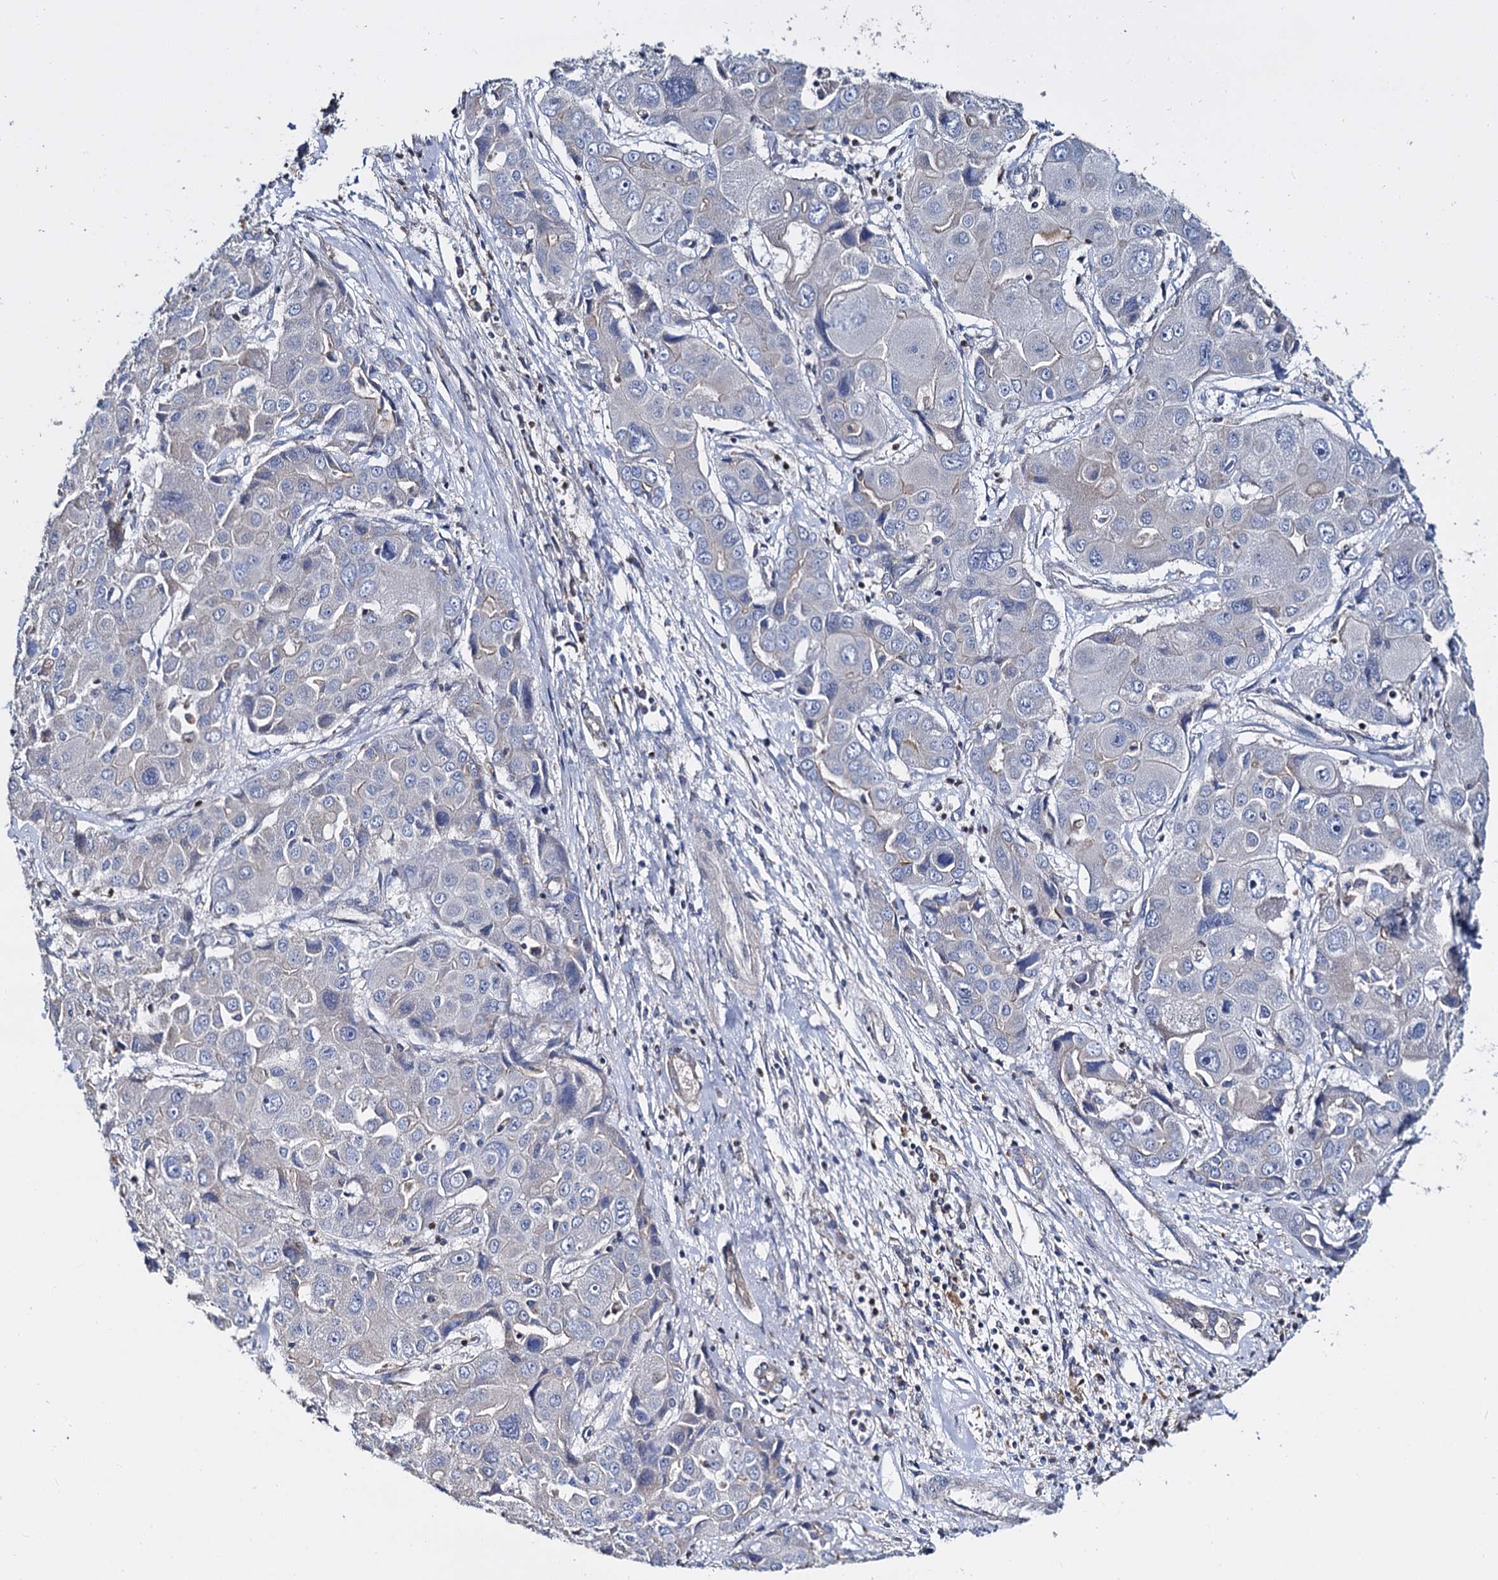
{"staining": {"intensity": "negative", "quantity": "none", "location": "none"}, "tissue": "liver cancer", "cell_type": "Tumor cells", "image_type": "cancer", "snomed": [{"axis": "morphology", "description": "Cholangiocarcinoma"}, {"axis": "topography", "description": "Liver"}], "caption": "This is an IHC photomicrograph of liver cancer (cholangiocarcinoma). There is no staining in tumor cells.", "gene": "ANKRD13A", "patient": {"sex": "male", "age": 67}}